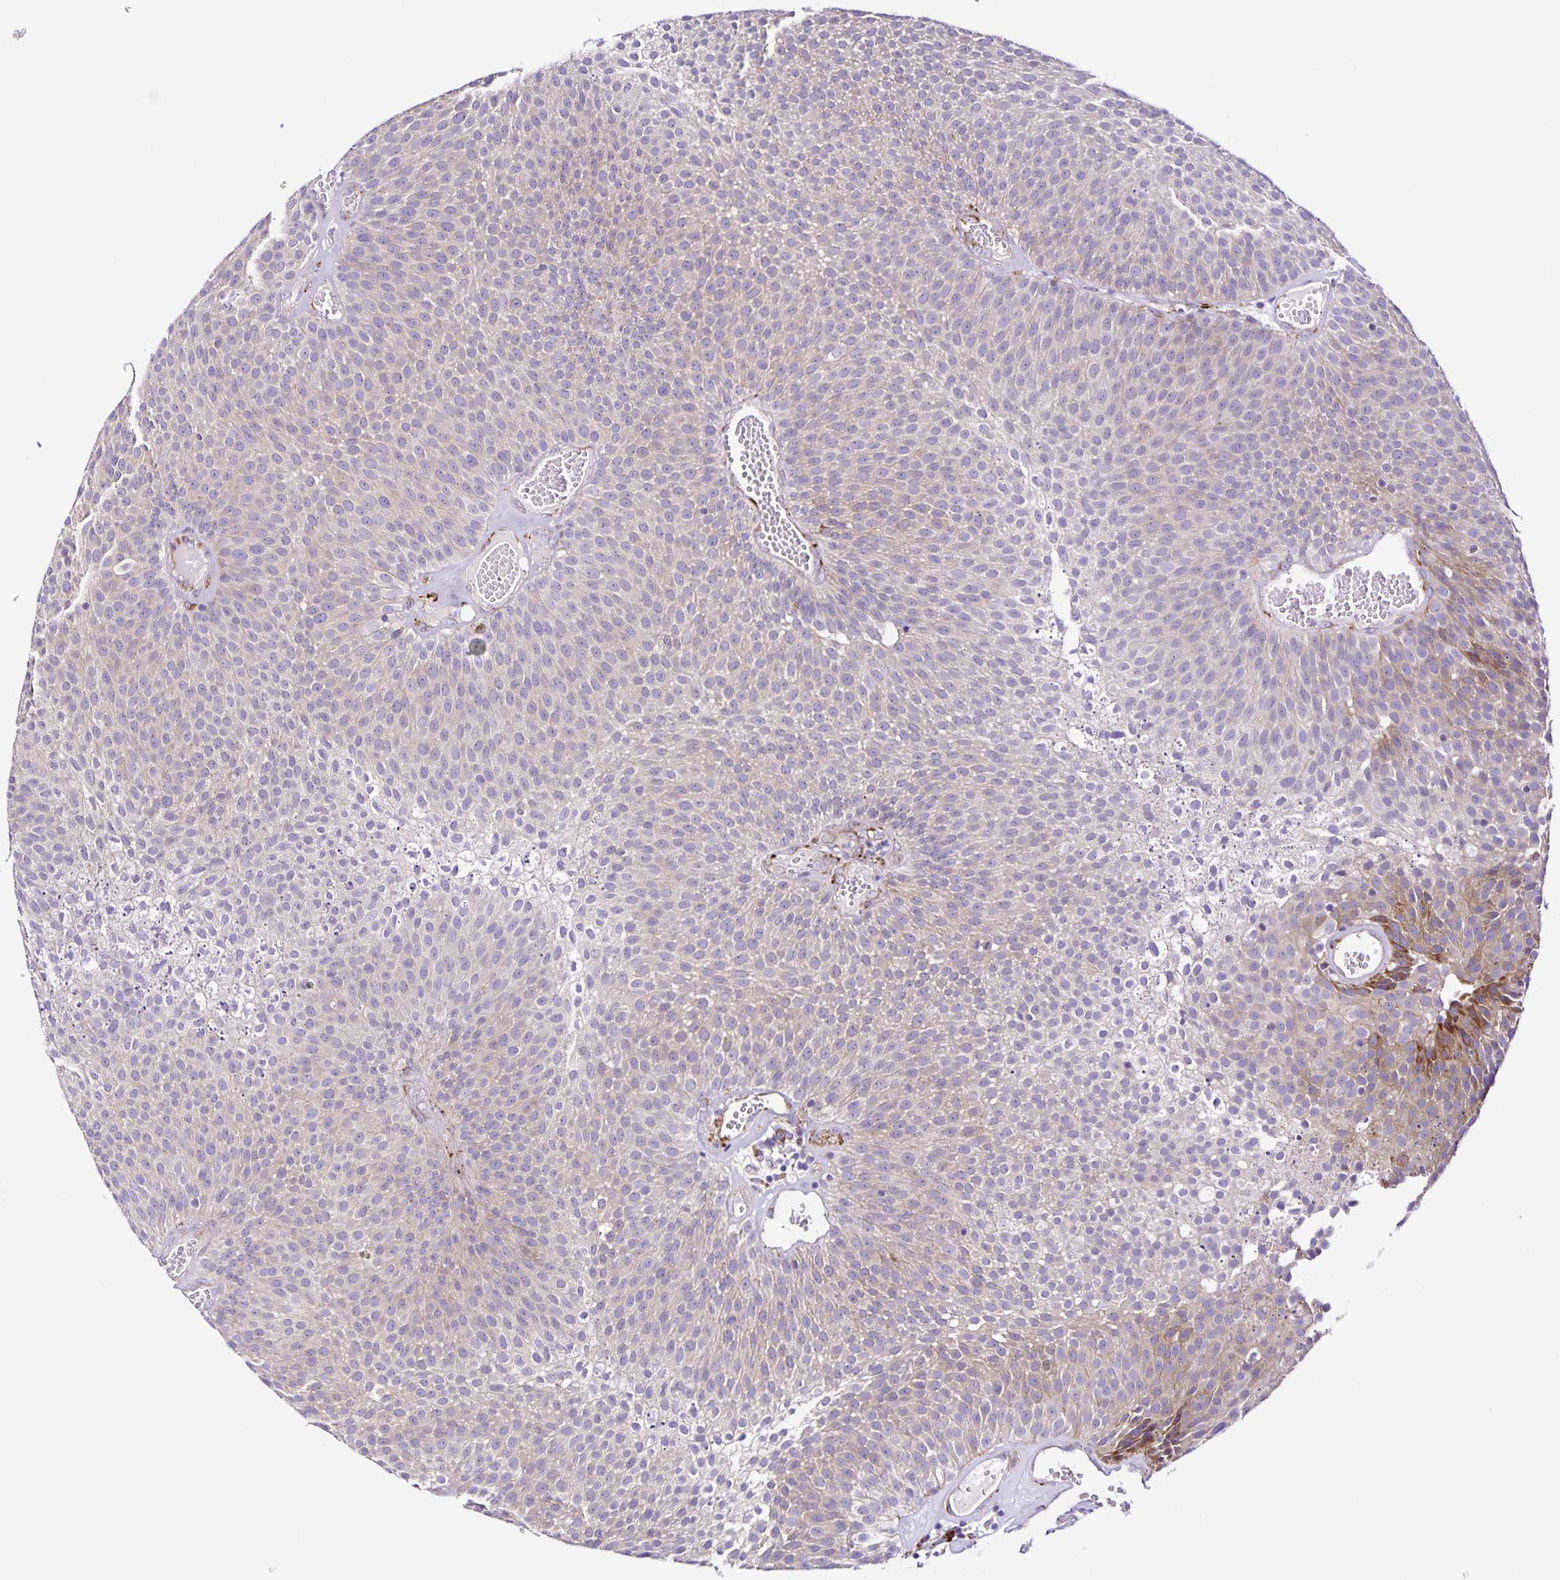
{"staining": {"intensity": "weak", "quantity": "25%-75%", "location": "cytoplasmic/membranous"}, "tissue": "urothelial cancer", "cell_type": "Tumor cells", "image_type": "cancer", "snomed": [{"axis": "morphology", "description": "Urothelial carcinoma, Low grade"}, {"axis": "topography", "description": "Urinary bladder"}], "caption": "Human urothelial carcinoma (low-grade) stained for a protein (brown) shows weak cytoplasmic/membranous positive expression in about 25%-75% of tumor cells.", "gene": "OSBPL5", "patient": {"sex": "female", "age": 79}}